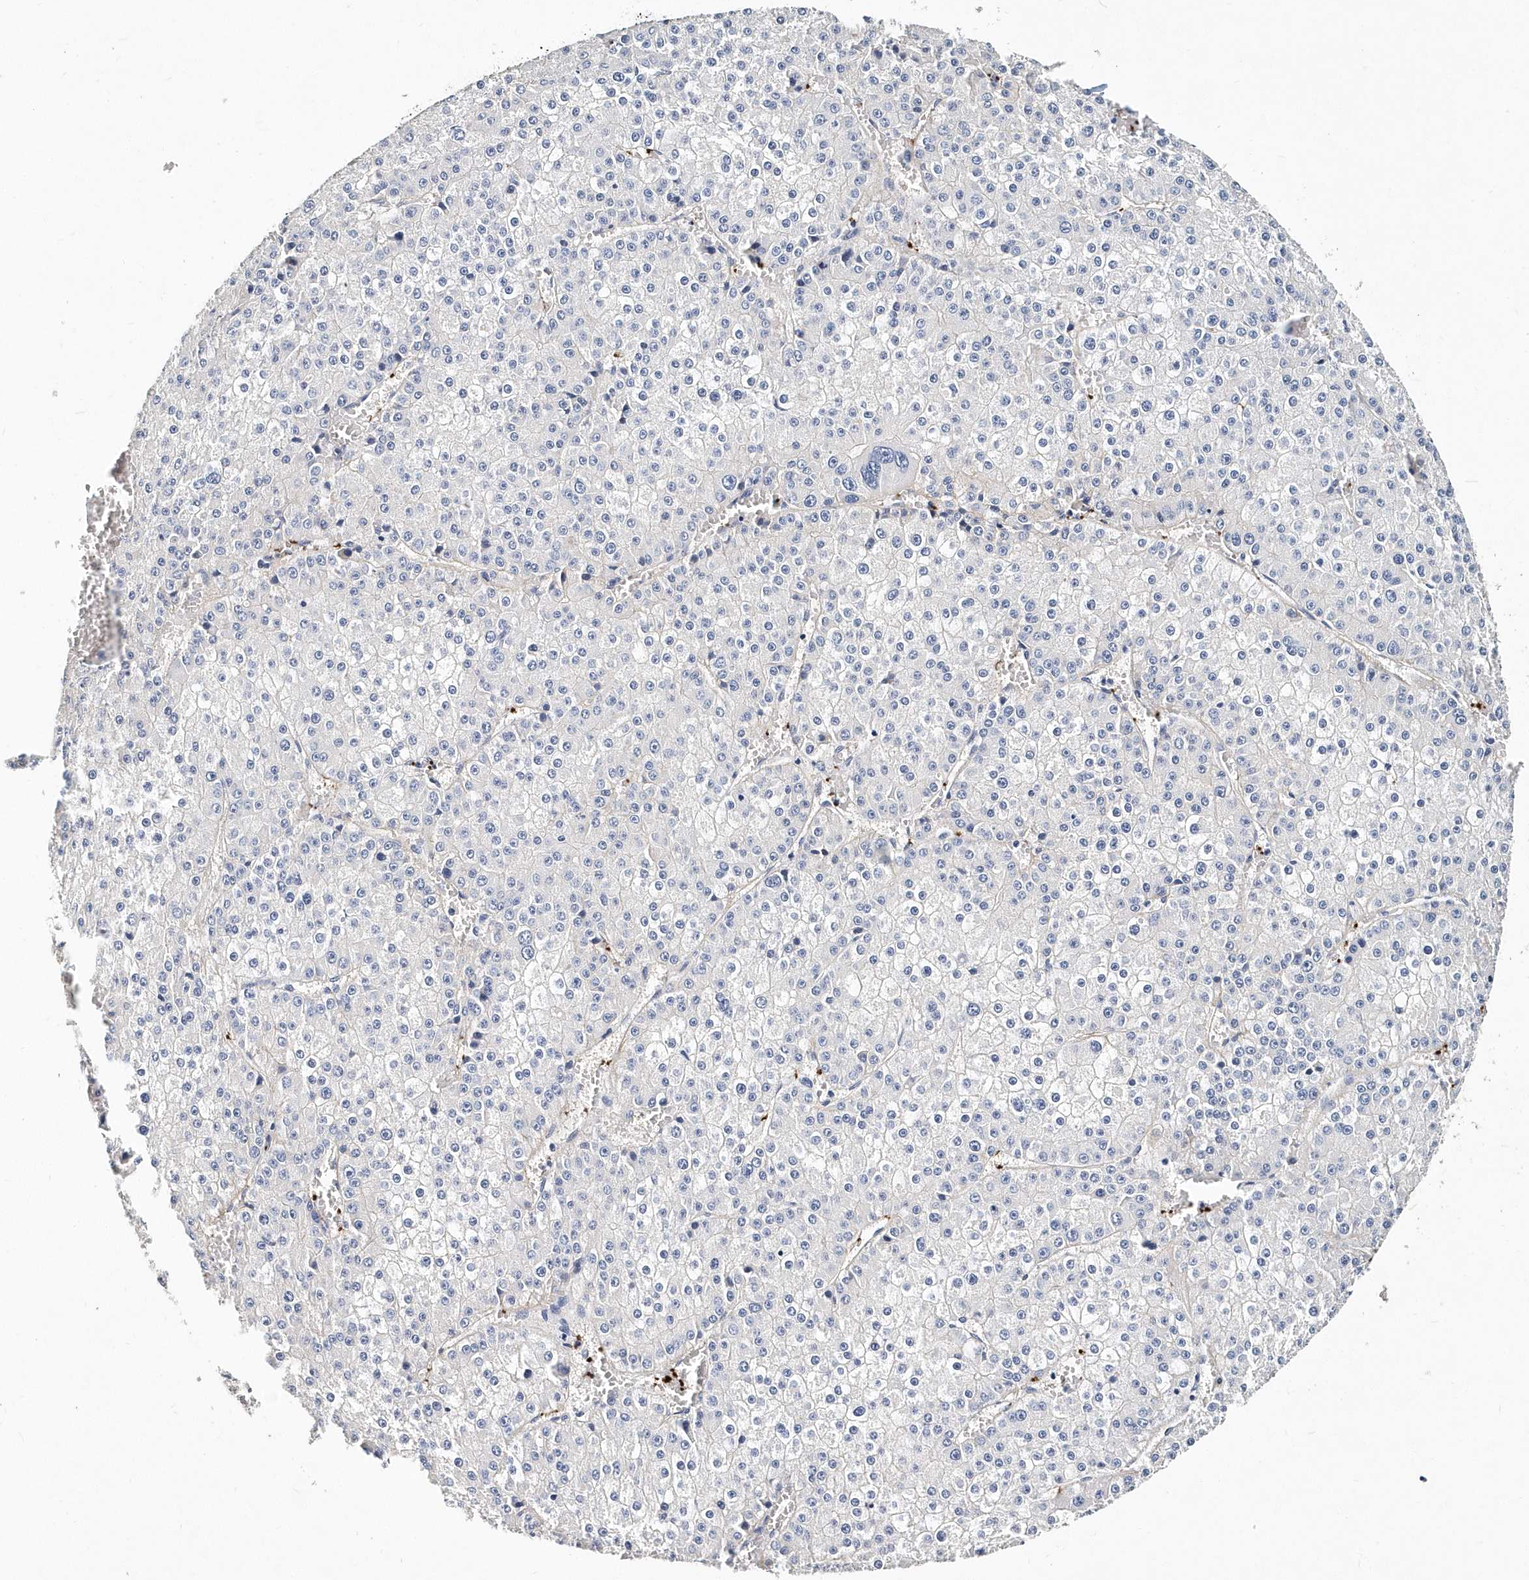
{"staining": {"intensity": "negative", "quantity": "none", "location": "none"}, "tissue": "liver cancer", "cell_type": "Tumor cells", "image_type": "cancer", "snomed": [{"axis": "morphology", "description": "Carcinoma, Hepatocellular, NOS"}, {"axis": "topography", "description": "Liver"}], "caption": "A histopathology image of human liver cancer (hepatocellular carcinoma) is negative for staining in tumor cells.", "gene": "ITGA2B", "patient": {"sex": "female", "age": 73}}